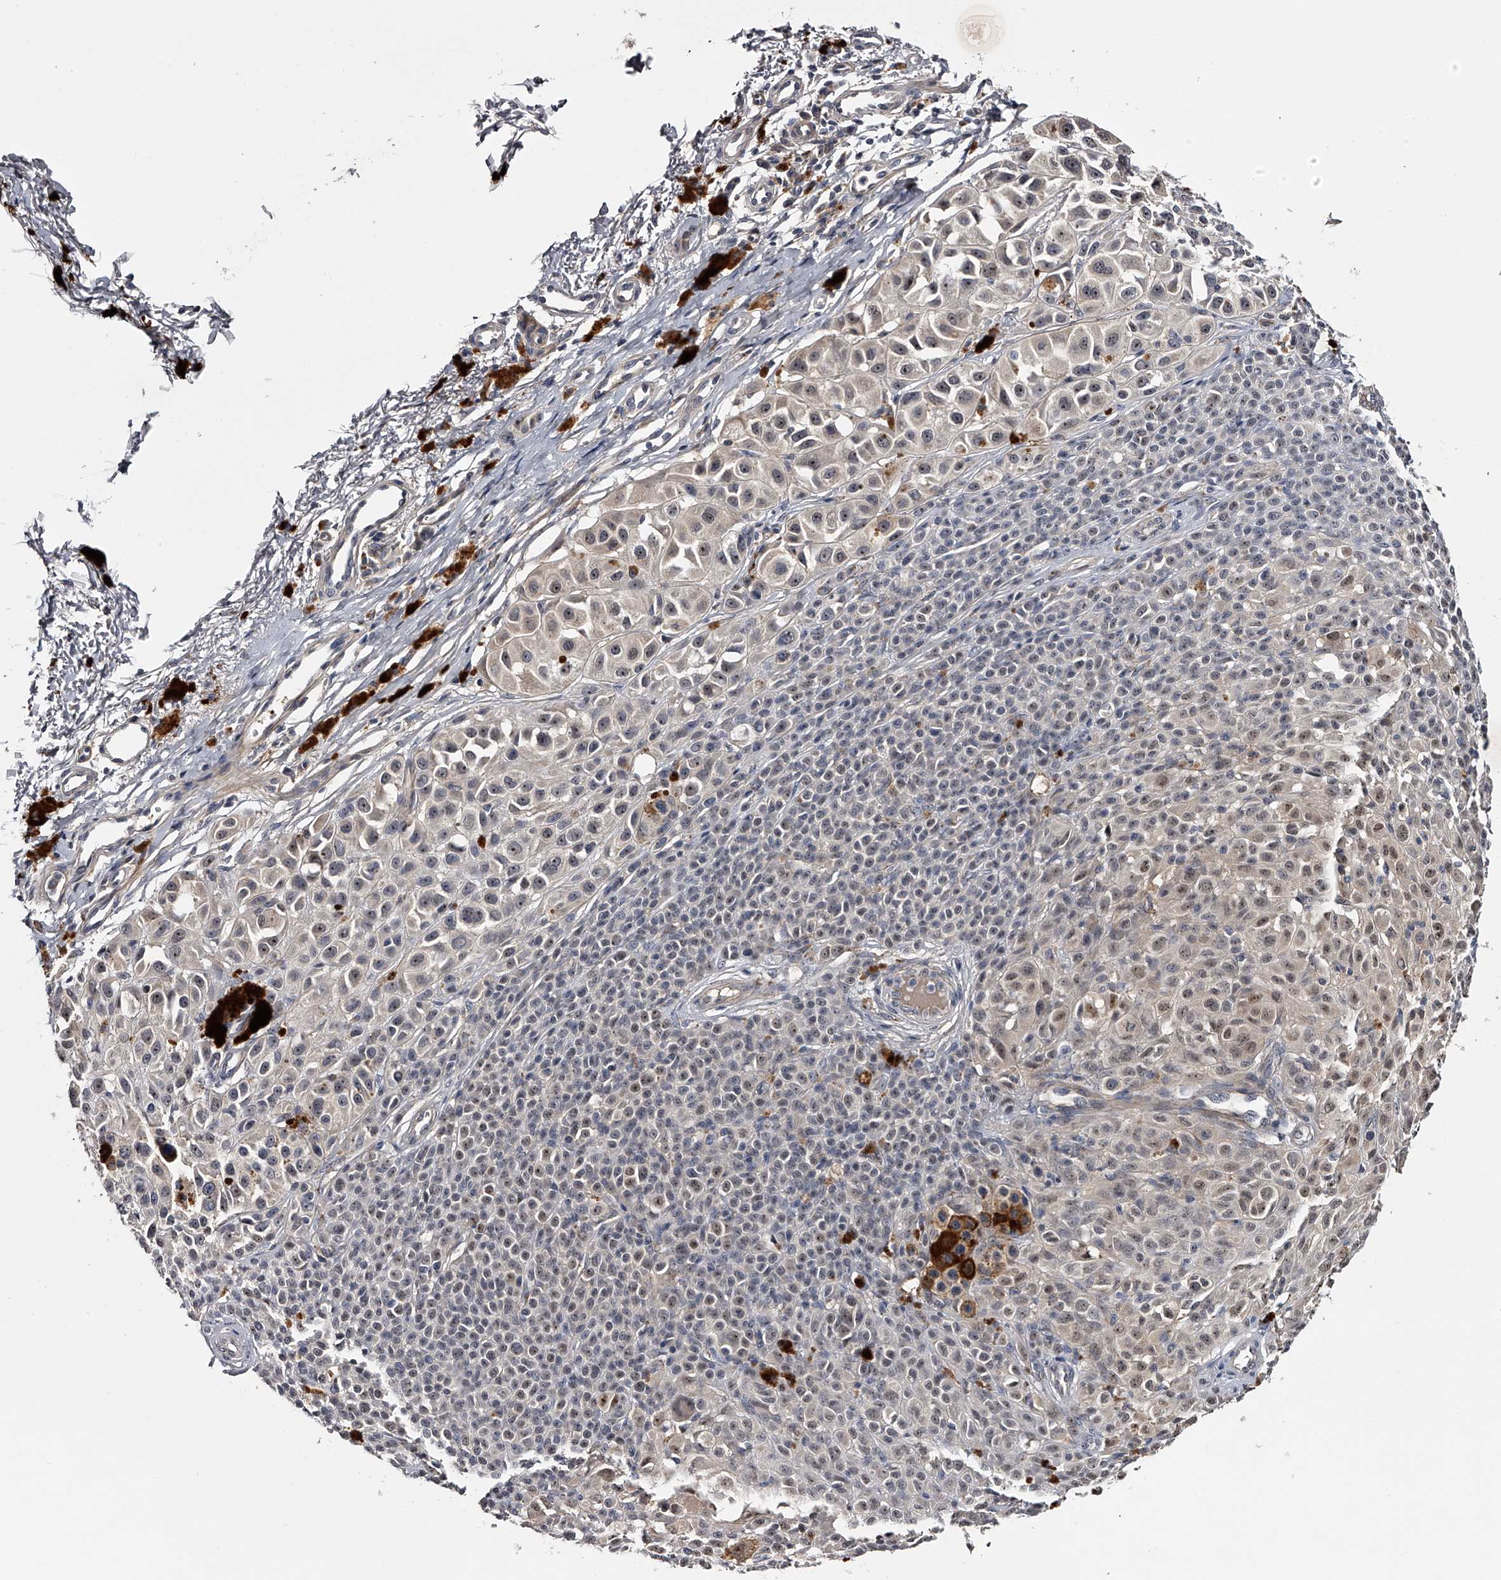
{"staining": {"intensity": "weak", "quantity": ">75%", "location": "nuclear"}, "tissue": "melanoma", "cell_type": "Tumor cells", "image_type": "cancer", "snomed": [{"axis": "morphology", "description": "Malignant melanoma, NOS"}, {"axis": "topography", "description": "Skin of leg"}], "caption": "The image reveals staining of melanoma, revealing weak nuclear protein positivity (brown color) within tumor cells.", "gene": "MDN1", "patient": {"sex": "female", "age": 72}}